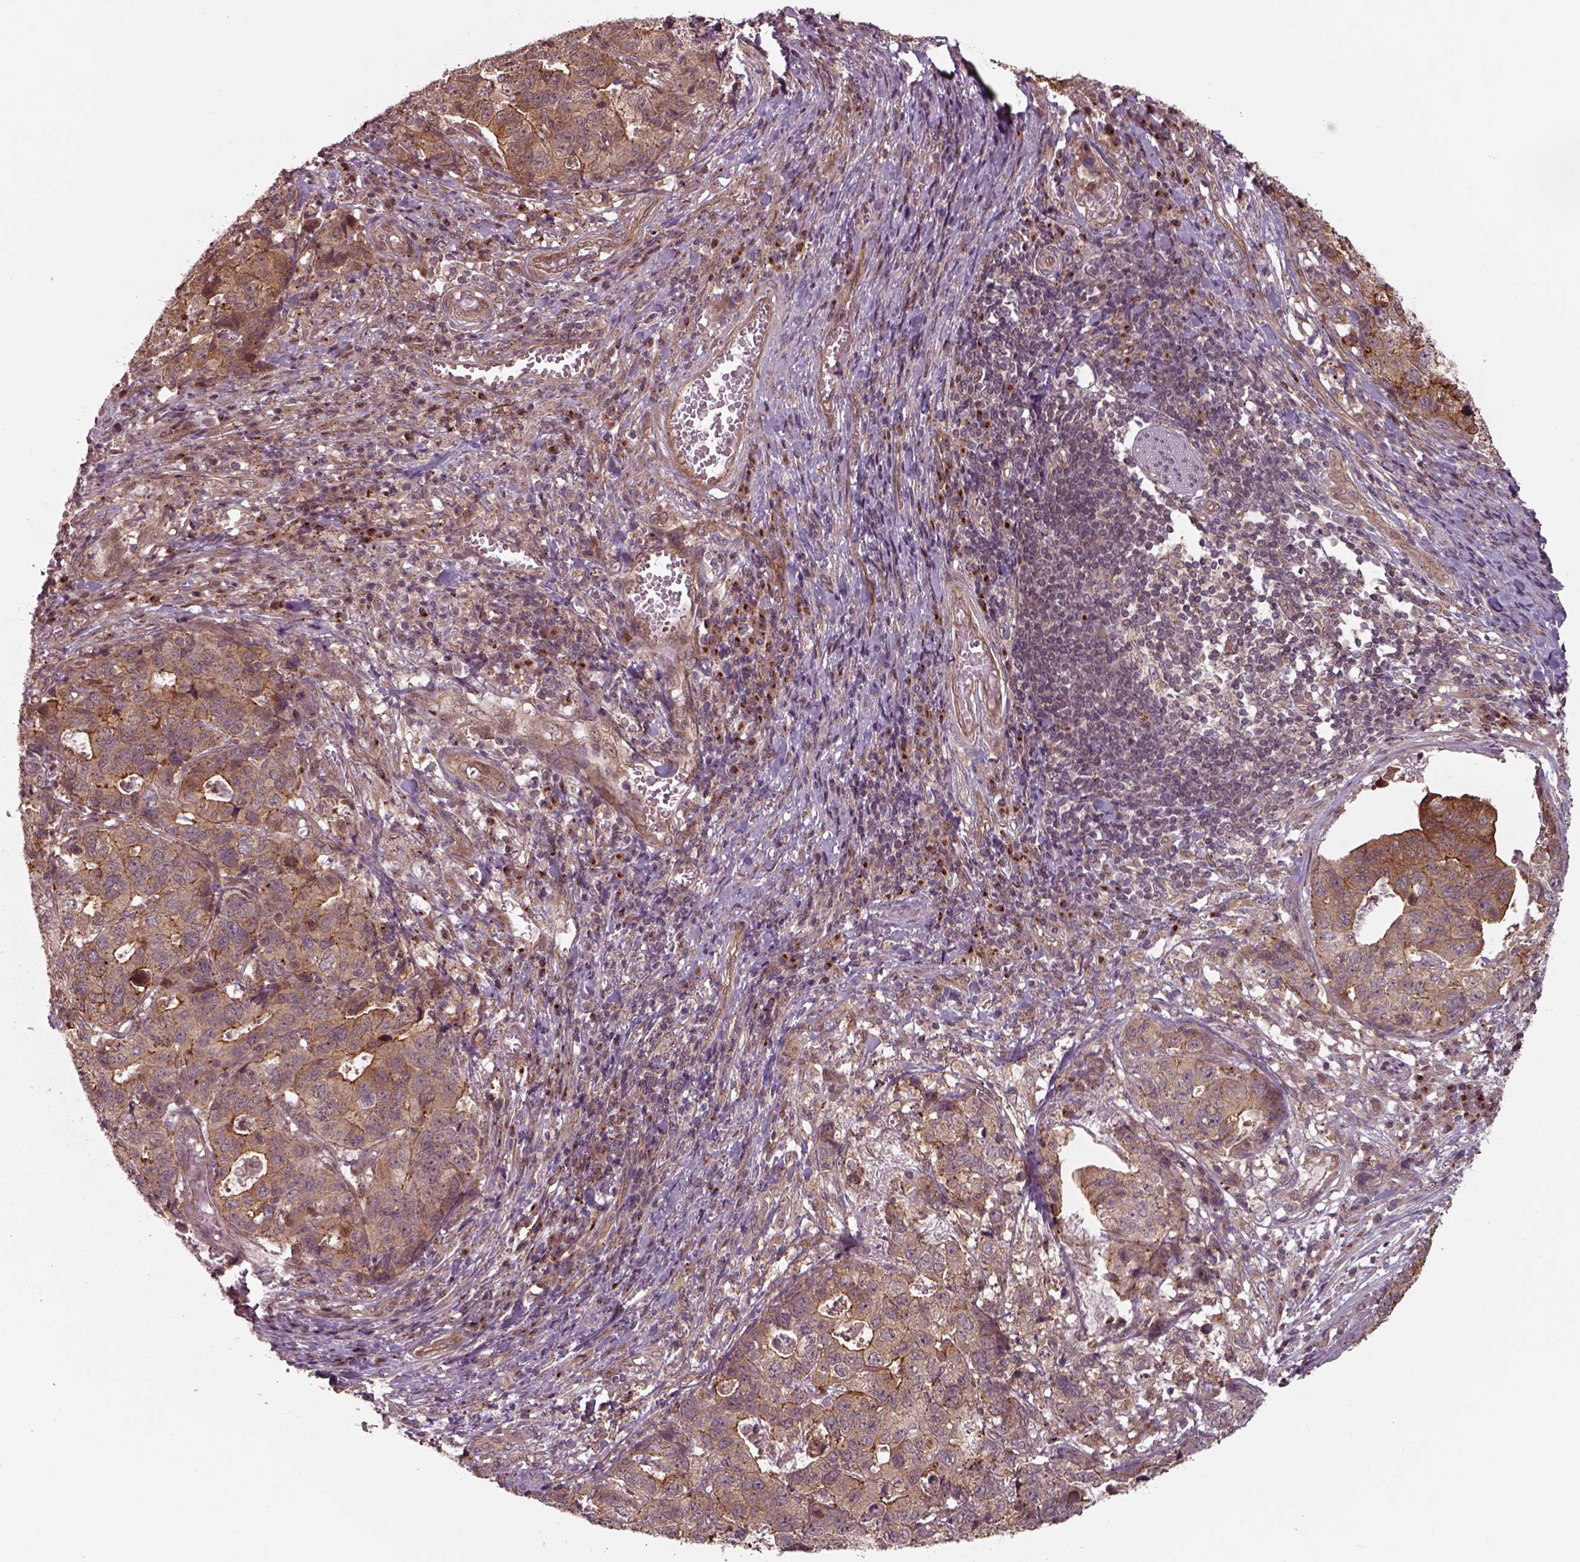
{"staining": {"intensity": "moderate", "quantity": ">75%", "location": "cytoplasmic/membranous"}, "tissue": "stomach cancer", "cell_type": "Tumor cells", "image_type": "cancer", "snomed": [{"axis": "morphology", "description": "Adenocarcinoma, NOS"}, {"axis": "topography", "description": "Stomach, upper"}], "caption": "Tumor cells demonstrate moderate cytoplasmic/membranous positivity in approximately >75% of cells in adenocarcinoma (stomach).", "gene": "CHMP3", "patient": {"sex": "female", "age": 67}}